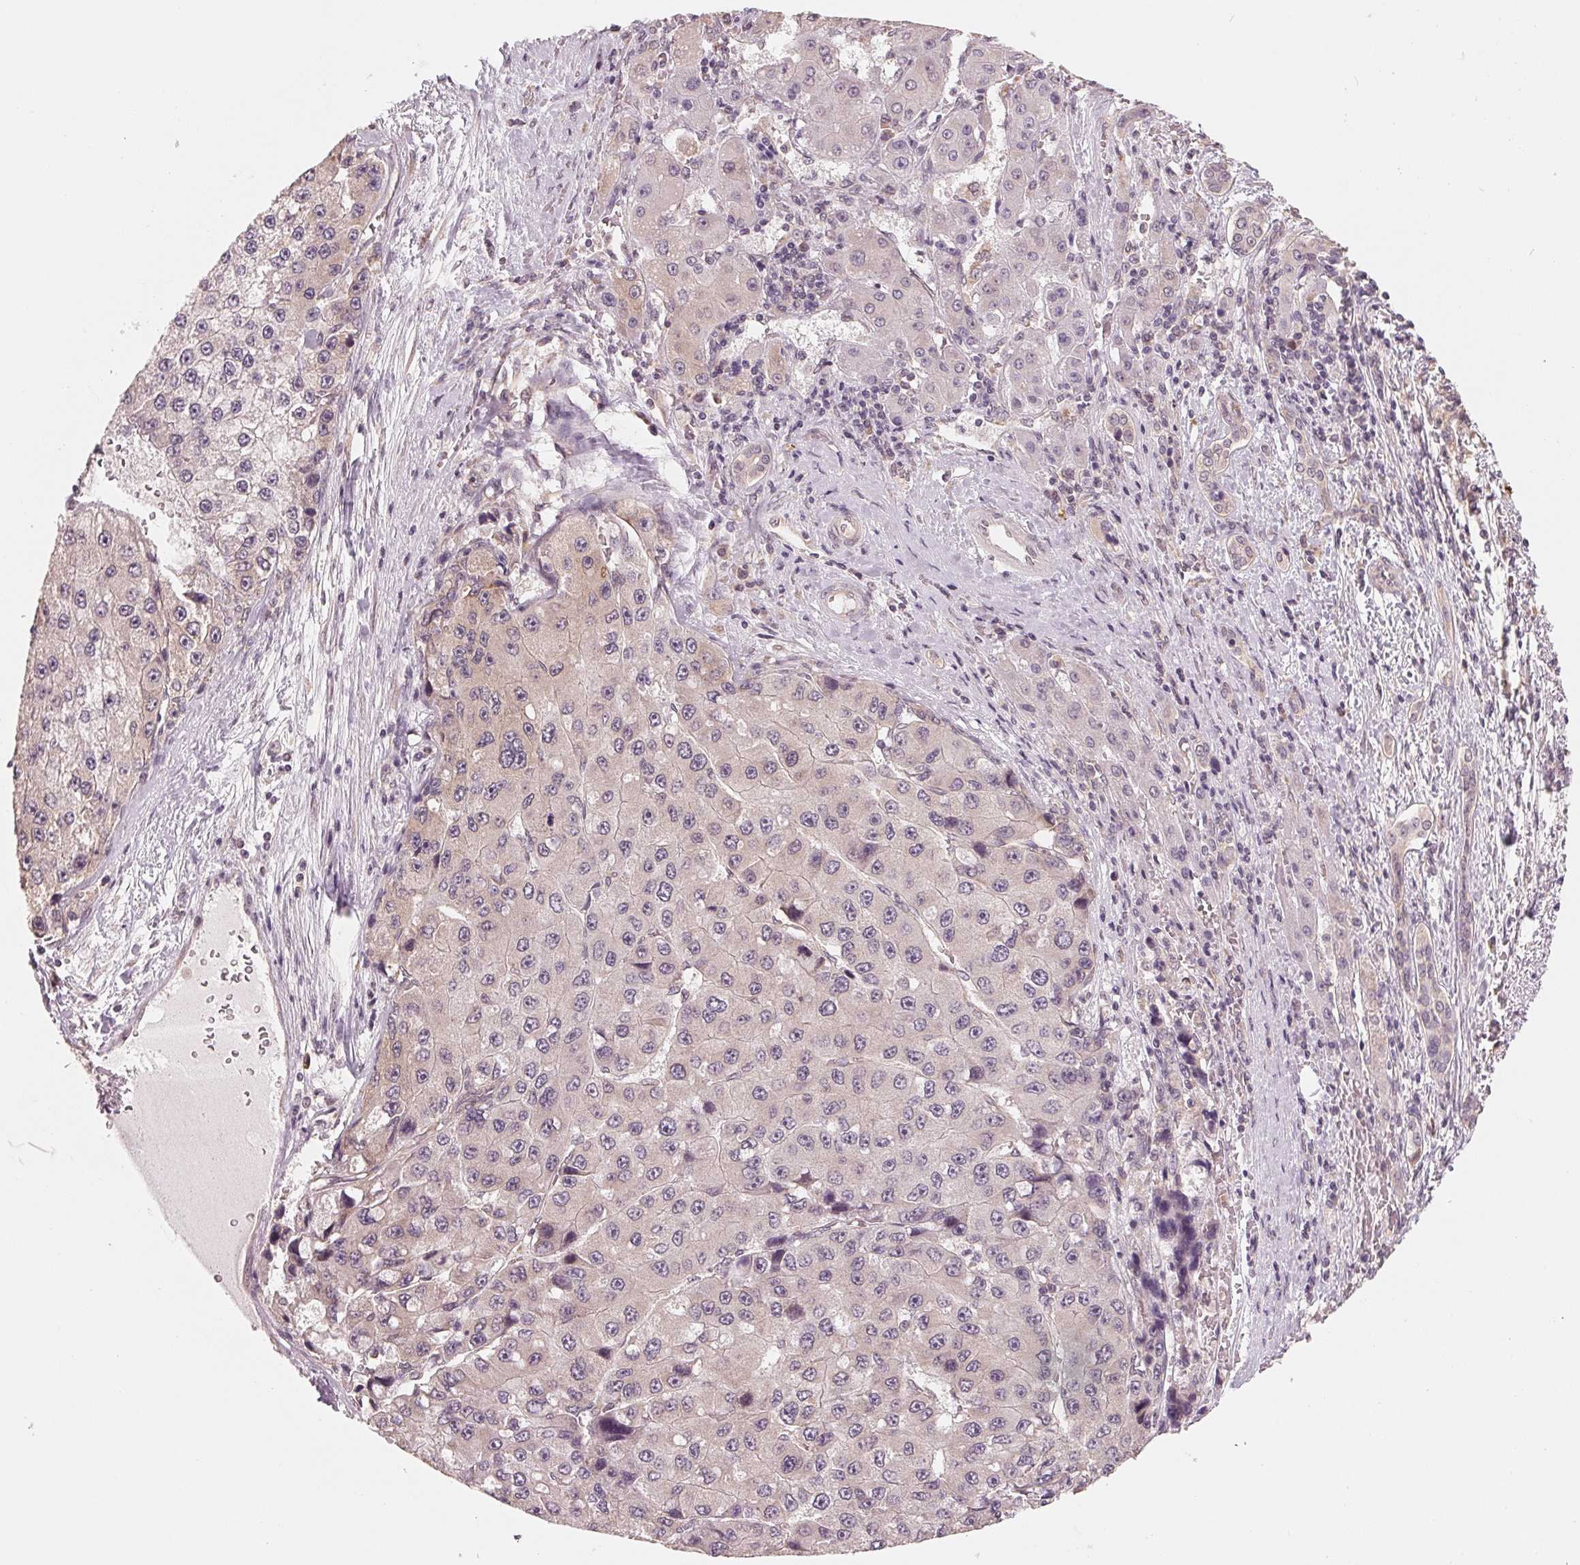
{"staining": {"intensity": "negative", "quantity": "none", "location": "none"}, "tissue": "liver cancer", "cell_type": "Tumor cells", "image_type": "cancer", "snomed": [{"axis": "morphology", "description": "Carcinoma, Hepatocellular, NOS"}, {"axis": "topography", "description": "Liver"}], "caption": "DAB (3,3'-diaminobenzidine) immunohistochemical staining of human liver cancer displays no significant positivity in tumor cells.", "gene": "GIGYF2", "patient": {"sex": "female", "age": 73}}